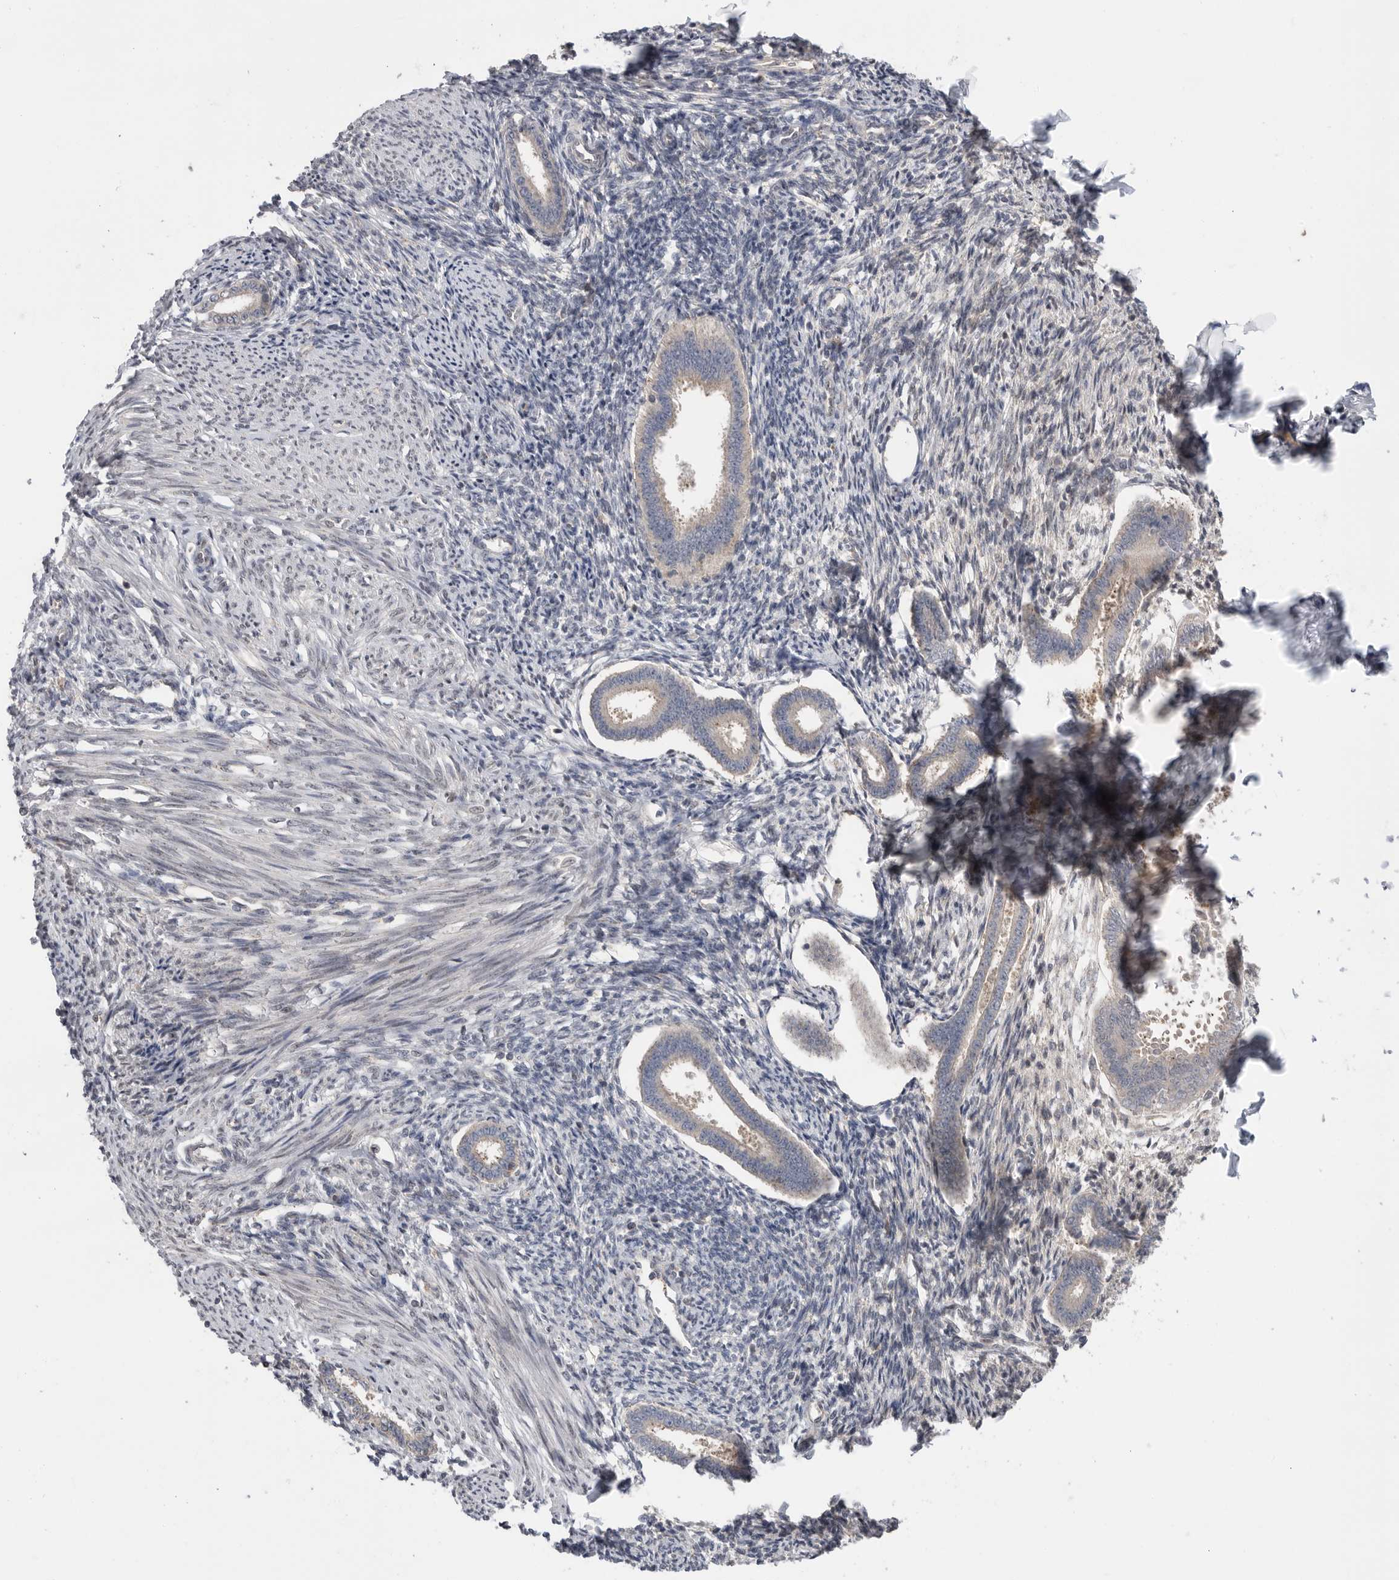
{"staining": {"intensity": "negative", "quantity": "none", "location": "none"}, "tissue": "endometrium", "cell_type": "Cells in endometrial stroma", "image_type": "normal", "snomed": [{"axis": "morphology", "description": "Normal tissue, NOS"}, {"axis": "topography", "description": "Endometrium"}], "caption": "This is a image of immunohistochemistry (IHC) staining of benign endometrium, which shows no positivity in cells in endometrial stroma. (Stains: DAB (3,3'-diaminobenzidine) IHC with hematoxylin counter stain, Microscopy: brightfield microscopy at high magnification).", "gene": "KLK5", "patient": {"sex": "female", "age": 56}}